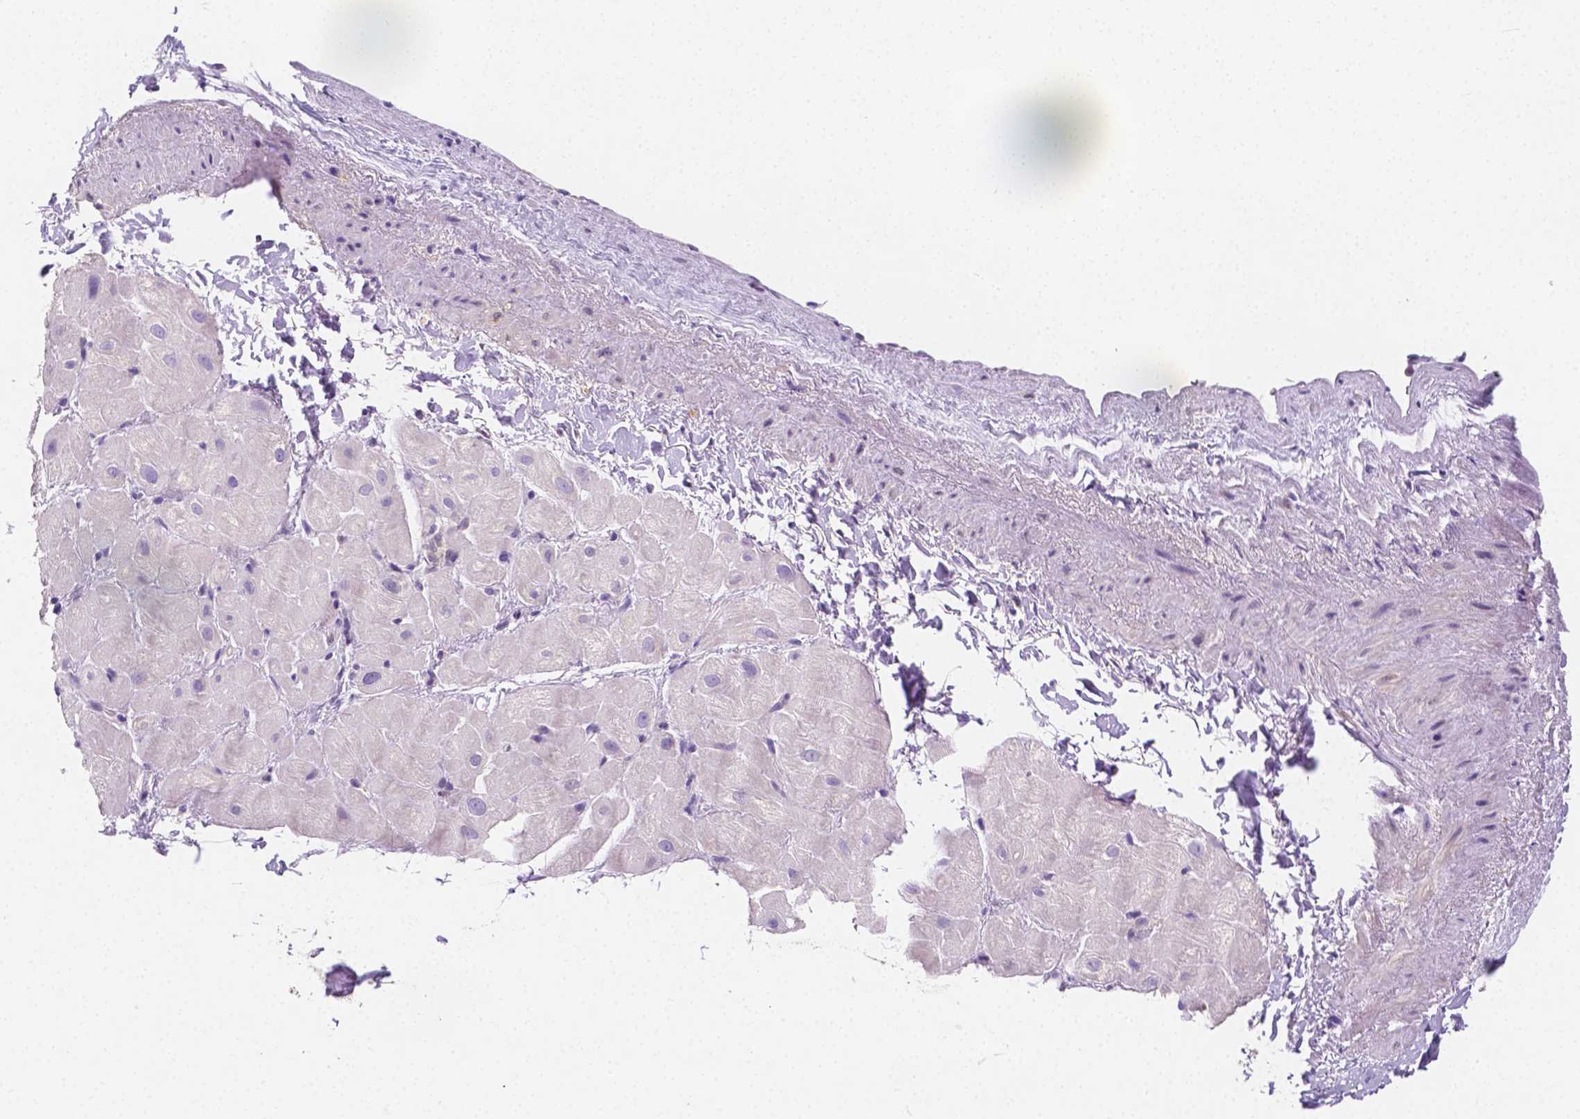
{"staining": {"intensity": "negative", "quantity": "none", "location": "none"}, "tissue": "heart muscle", "cell_type": "Cardiomyocytes", "image_type": "normal", "snomed": [{"axis": "morphology", "description": "Normal tissue, NOS"}, {"axis": "topography", "description": "Heart"}], "caption": "IHC photomicrograph of benign heart muscle: heart muscle stained with DAB demonstrates no significant protein expression in cardiomyocytes.", "gene": "SGTB", "patient": {"sex": "male", "age": 62}}